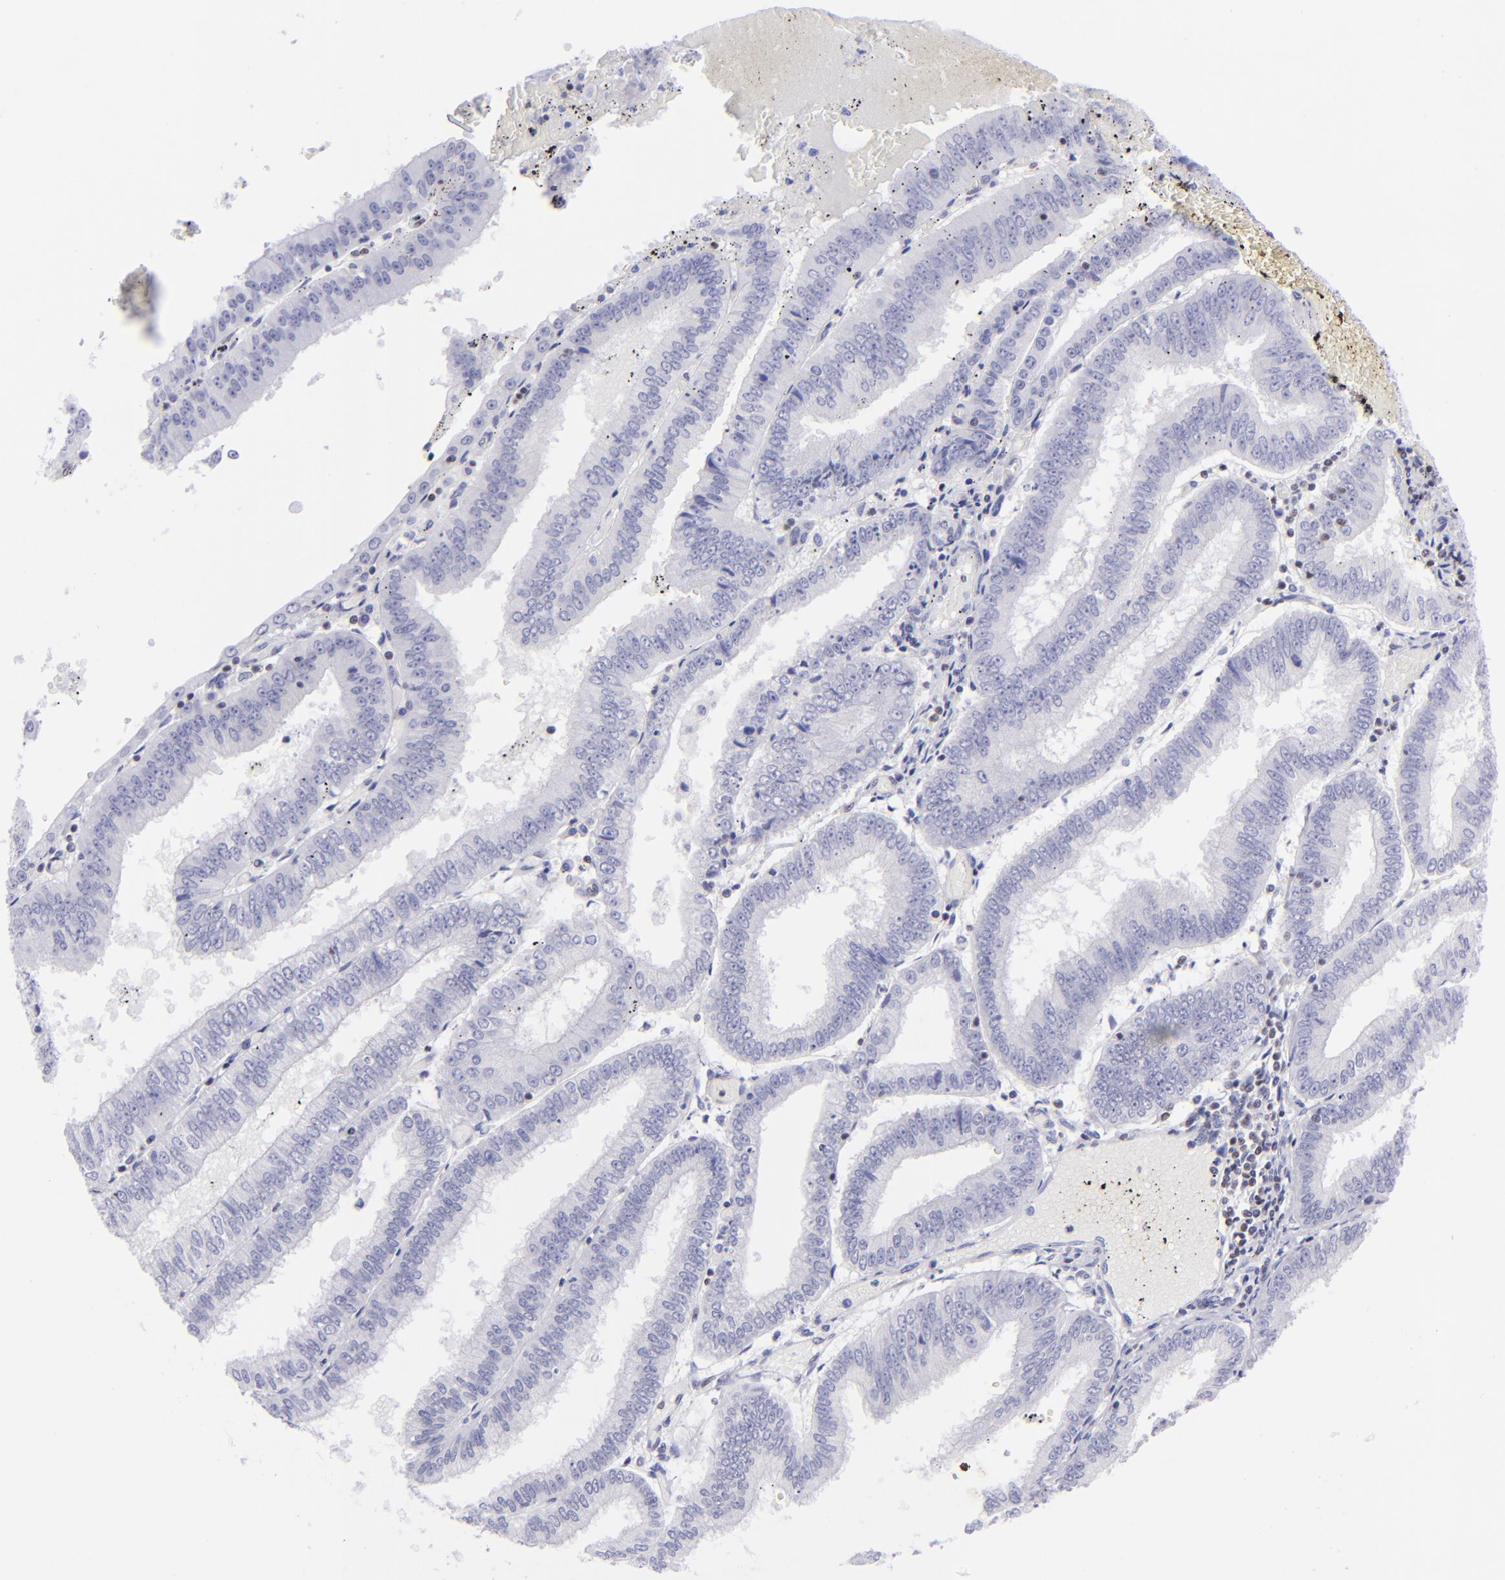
{"staining": {"intensity": "negative", "quantity": "none", "location": "none"}, "tissue": "endometrial cancer", "cell_type": "Tumor cells", "image_type": "cancer", "snomed": [{"axis": "morphology", "description": "Adenocarcinoma, NOS"}, {"axis": "topography", "description": "Endometrium"}], "caption": "This micrograph is of endometrial adenocarcinoma stained with immunohistochemistry (IHC) to label a protein in brown with the nuclei are counter-stained blue. There is no expression in tumor cells.", "gene": "ETS1", "patient": {"sex": "female", "age": 66}}